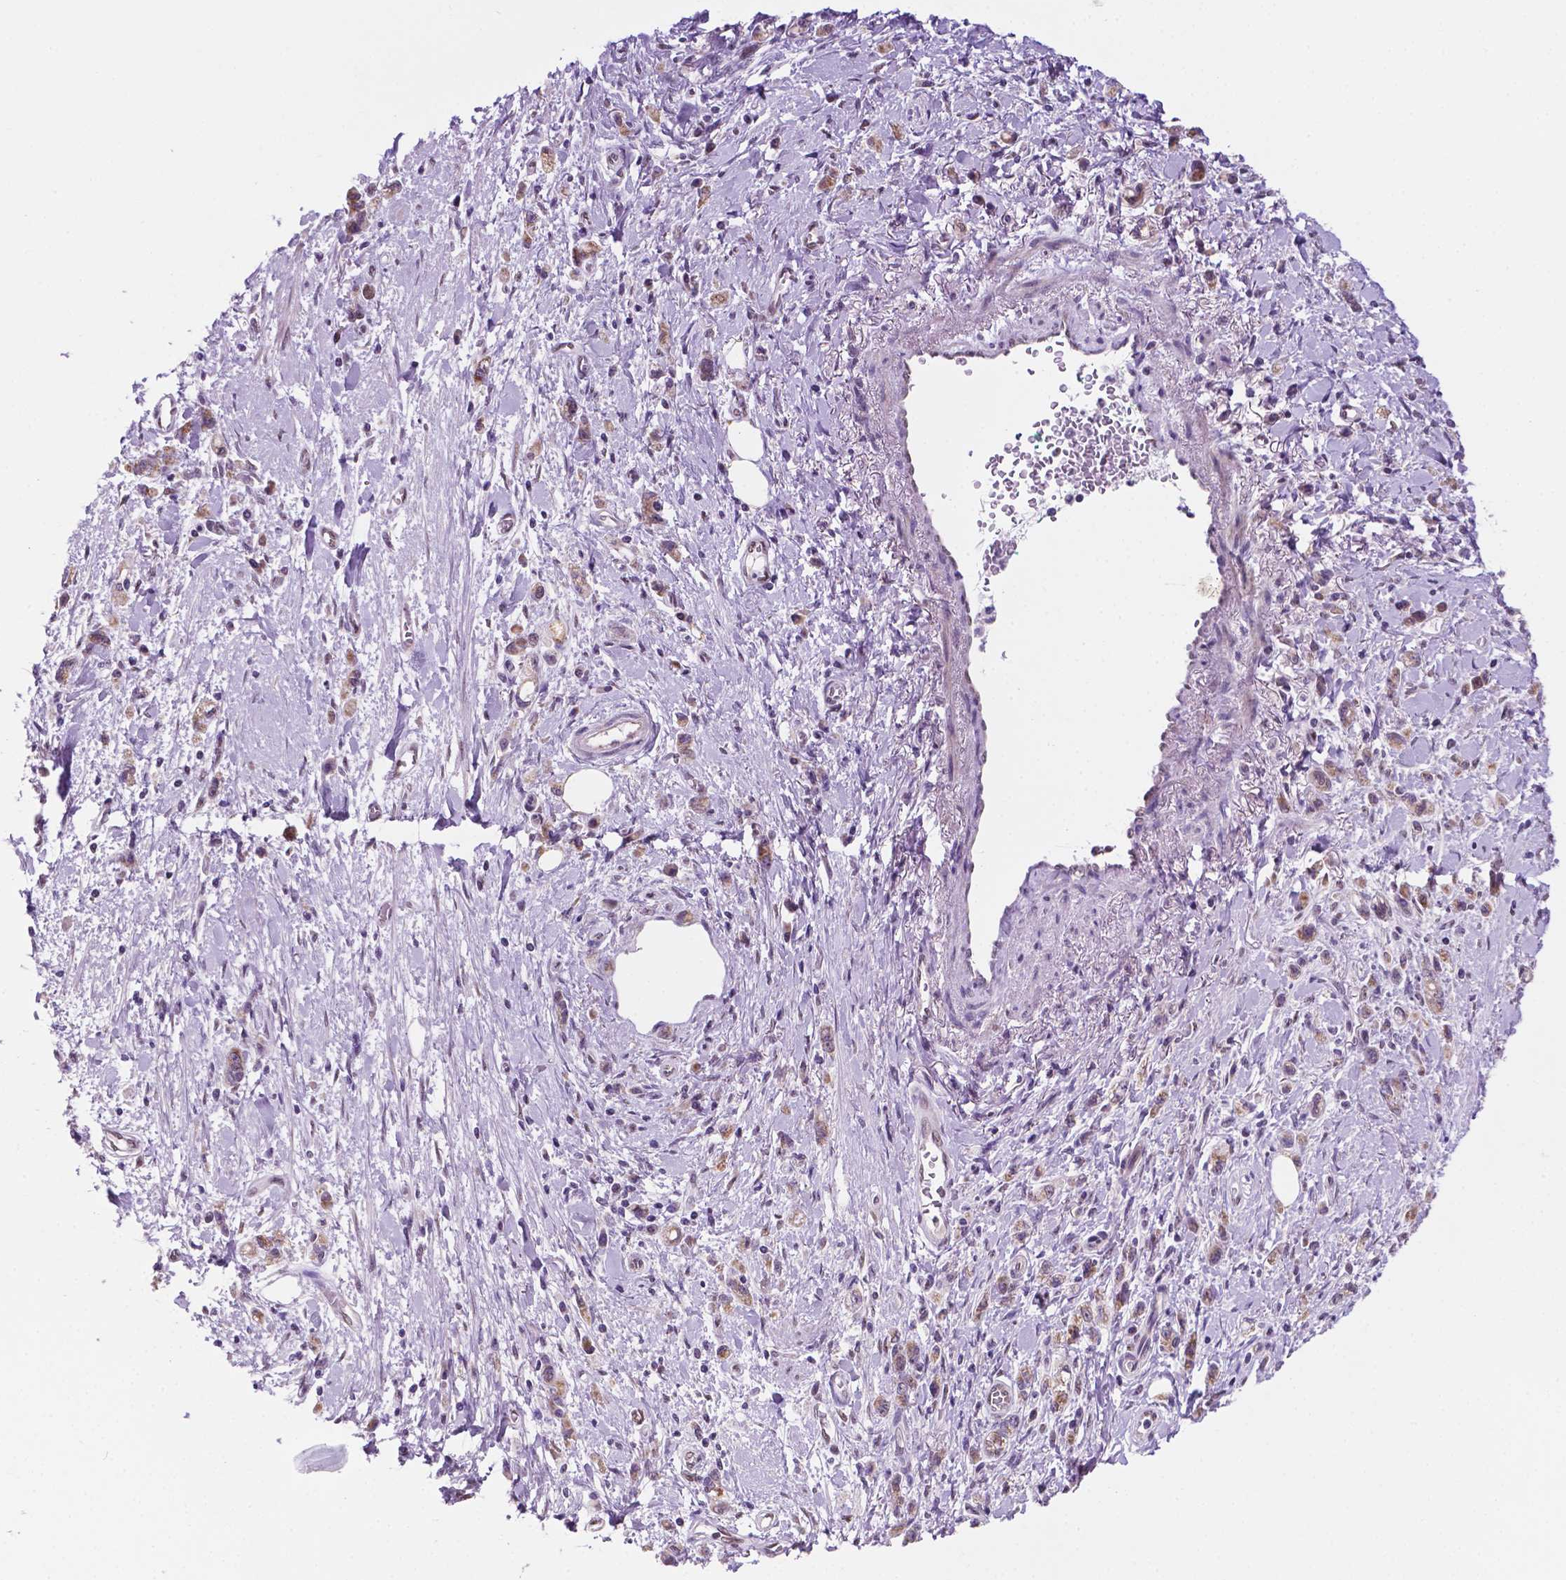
{"staining": {"intensity": "weak", "quantity": "<25%", "location": "cytoplasmic/membranous"}, "tissue": "stomach cancer", "cell_type": "Tumor cells", "image_type": "cancer", "snomed": [{"axis": "morphology", "description": "Adenocarcinoma, NOS"}, {"axis": "topography", "description": "Stomach"}], "caption": "An IHC image of stomach adenocarcinoma is shown. There is no staining in tumor cells of stomach adenocarcinoma. (Stains: DAB (3,3'-diaminobenzidine) immunohistochemistry (IHC) with hematoxylin counter stain, Microscopy: brightfield microscopy at high magnification).", "gene": "C18orf21", "patient": {"sex": "male", "age": 77}}